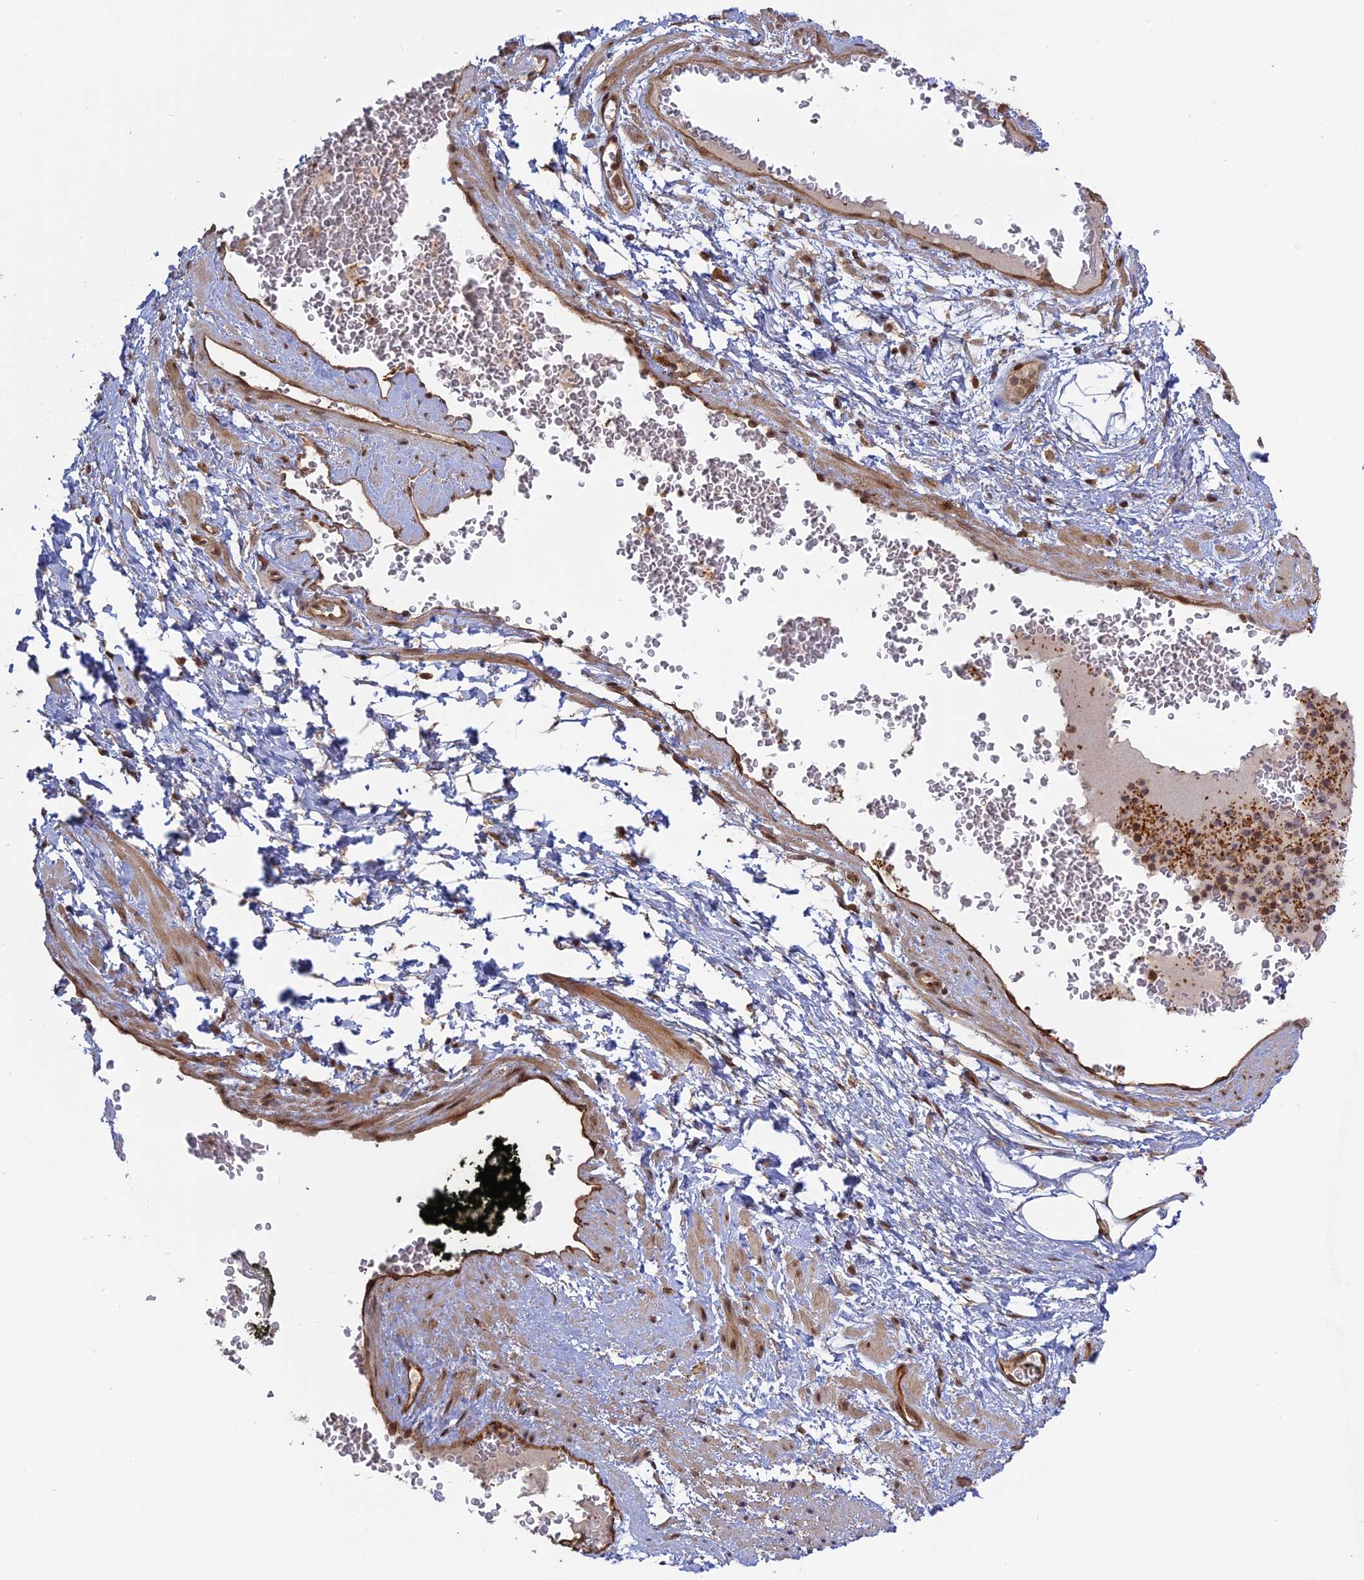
{"staining": {"intensity": "moderate", "quantity": ">75%", "location": "cytoplasmic/membranous"}, "tissue": "soft tissue", "cell_type": "Fibroblasts", "image_type": "normal", "snomed": [{"axis": "morphology", "description": "Normal tissue, NOS"}, {"axis": "morphology", "description": "Adenocarcinoma, Low grade"}, {"axis": "topography", "description": "Prostate"}, {"axis": "topography", "description": "Peripheral nerve tissue"}], "caption": "Fibroblasts demonstrate moderate cytoplasmic/membranous staining in about >75% of cells in benign soft tissue.", "gene": "PKIG", "patient": {"sex": "male", "age": 63}}